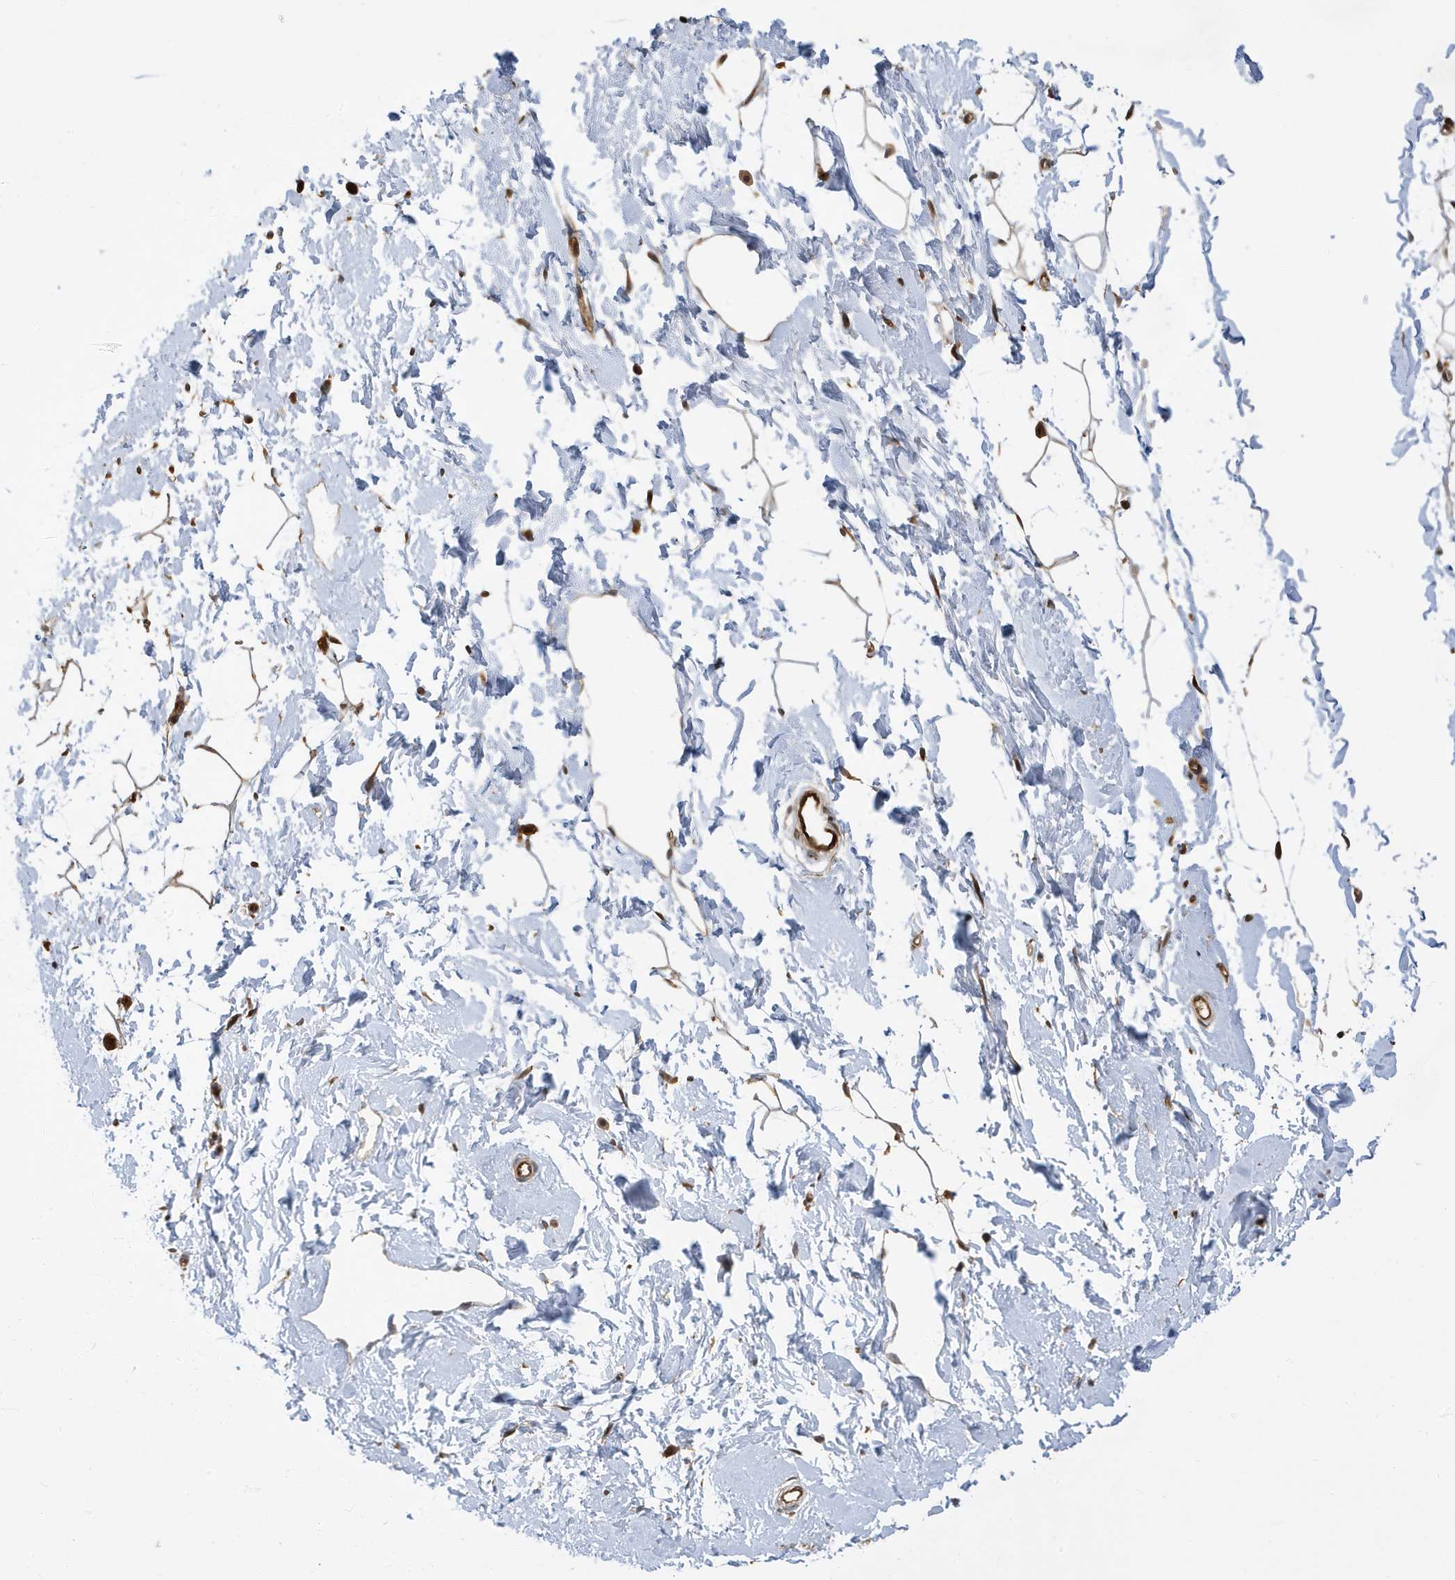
{"staining": {"intensity": "moderate", "quantity": "25%-75%", "location": "cytoplasmic/membranous"}, "tissue": "adipose tissue", "cell_type": "Adipocytes", "image_type": "normal", "snomed": [{"axis": "morphology", "description": "Normal tissue, NOS"}, {"axis": "topography", "description": "Breast"}], "caption": "Immunohistochemistry of benign adipose tissue exhibits medium levels of moderate cytoplasmic/membranous positivity in approximately 25%-75% of adipocytes.", "gene": "LAPTM4A", "patient": {"sex": "female", "age": 23}}